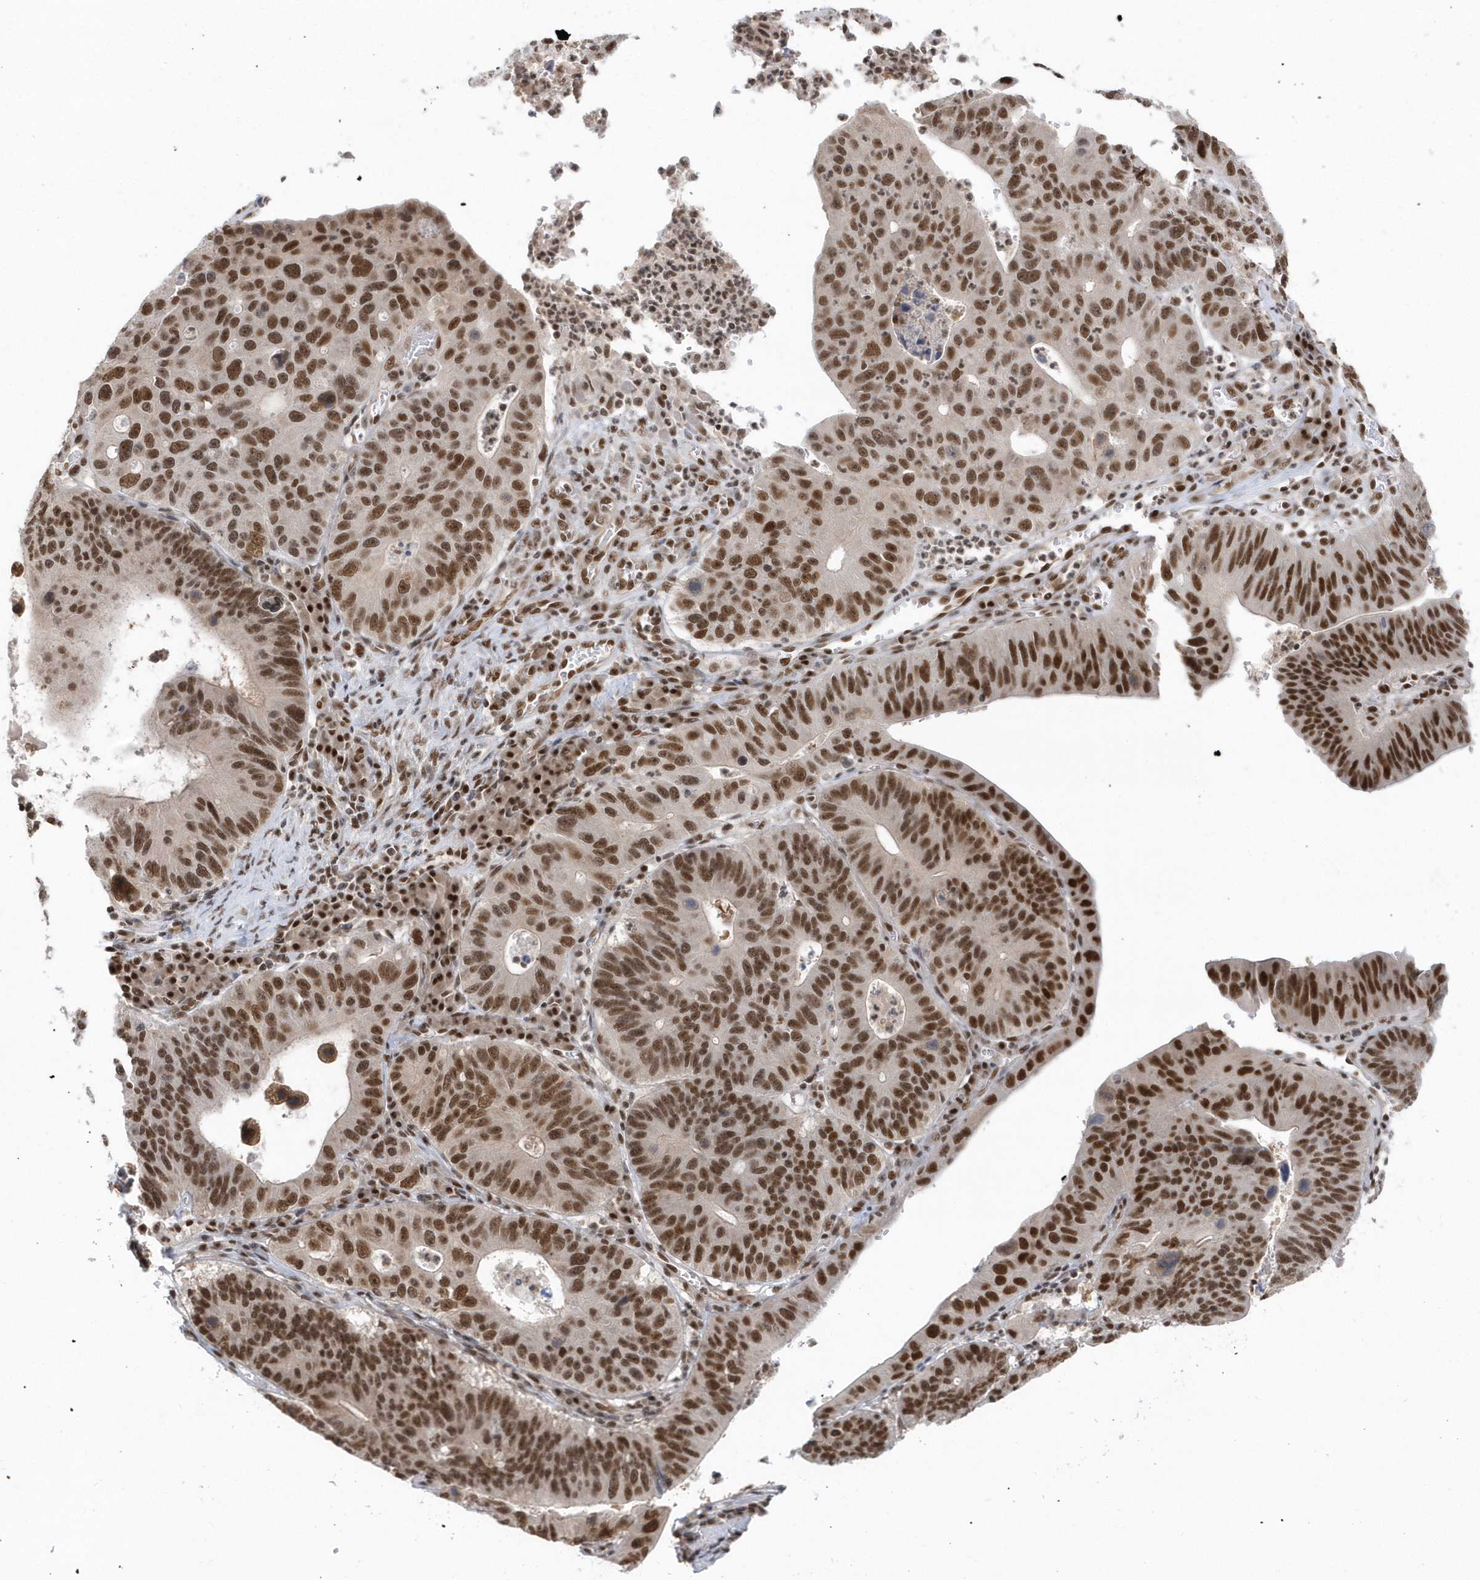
{"staining": {"intensity": "strong", "quantity": ">75%", "location": "nuclear"}, "tissue": "stomach cancer", "cell_type": "Tumor cells", "image_type": "cancer", "snomed": [{"axis": "morphology", "description": "Adenocarcinoma, NOS"}, {"axis": "topography", "description": "Stomach"}], "caption": "A high amount of strong nuclear positivity is seen in approximately >75% of tumor cells in adenocarcinoma (stomach) tissue.", "gene": "SEPHS1", "patient": {"sex": "male", "age": 59}}